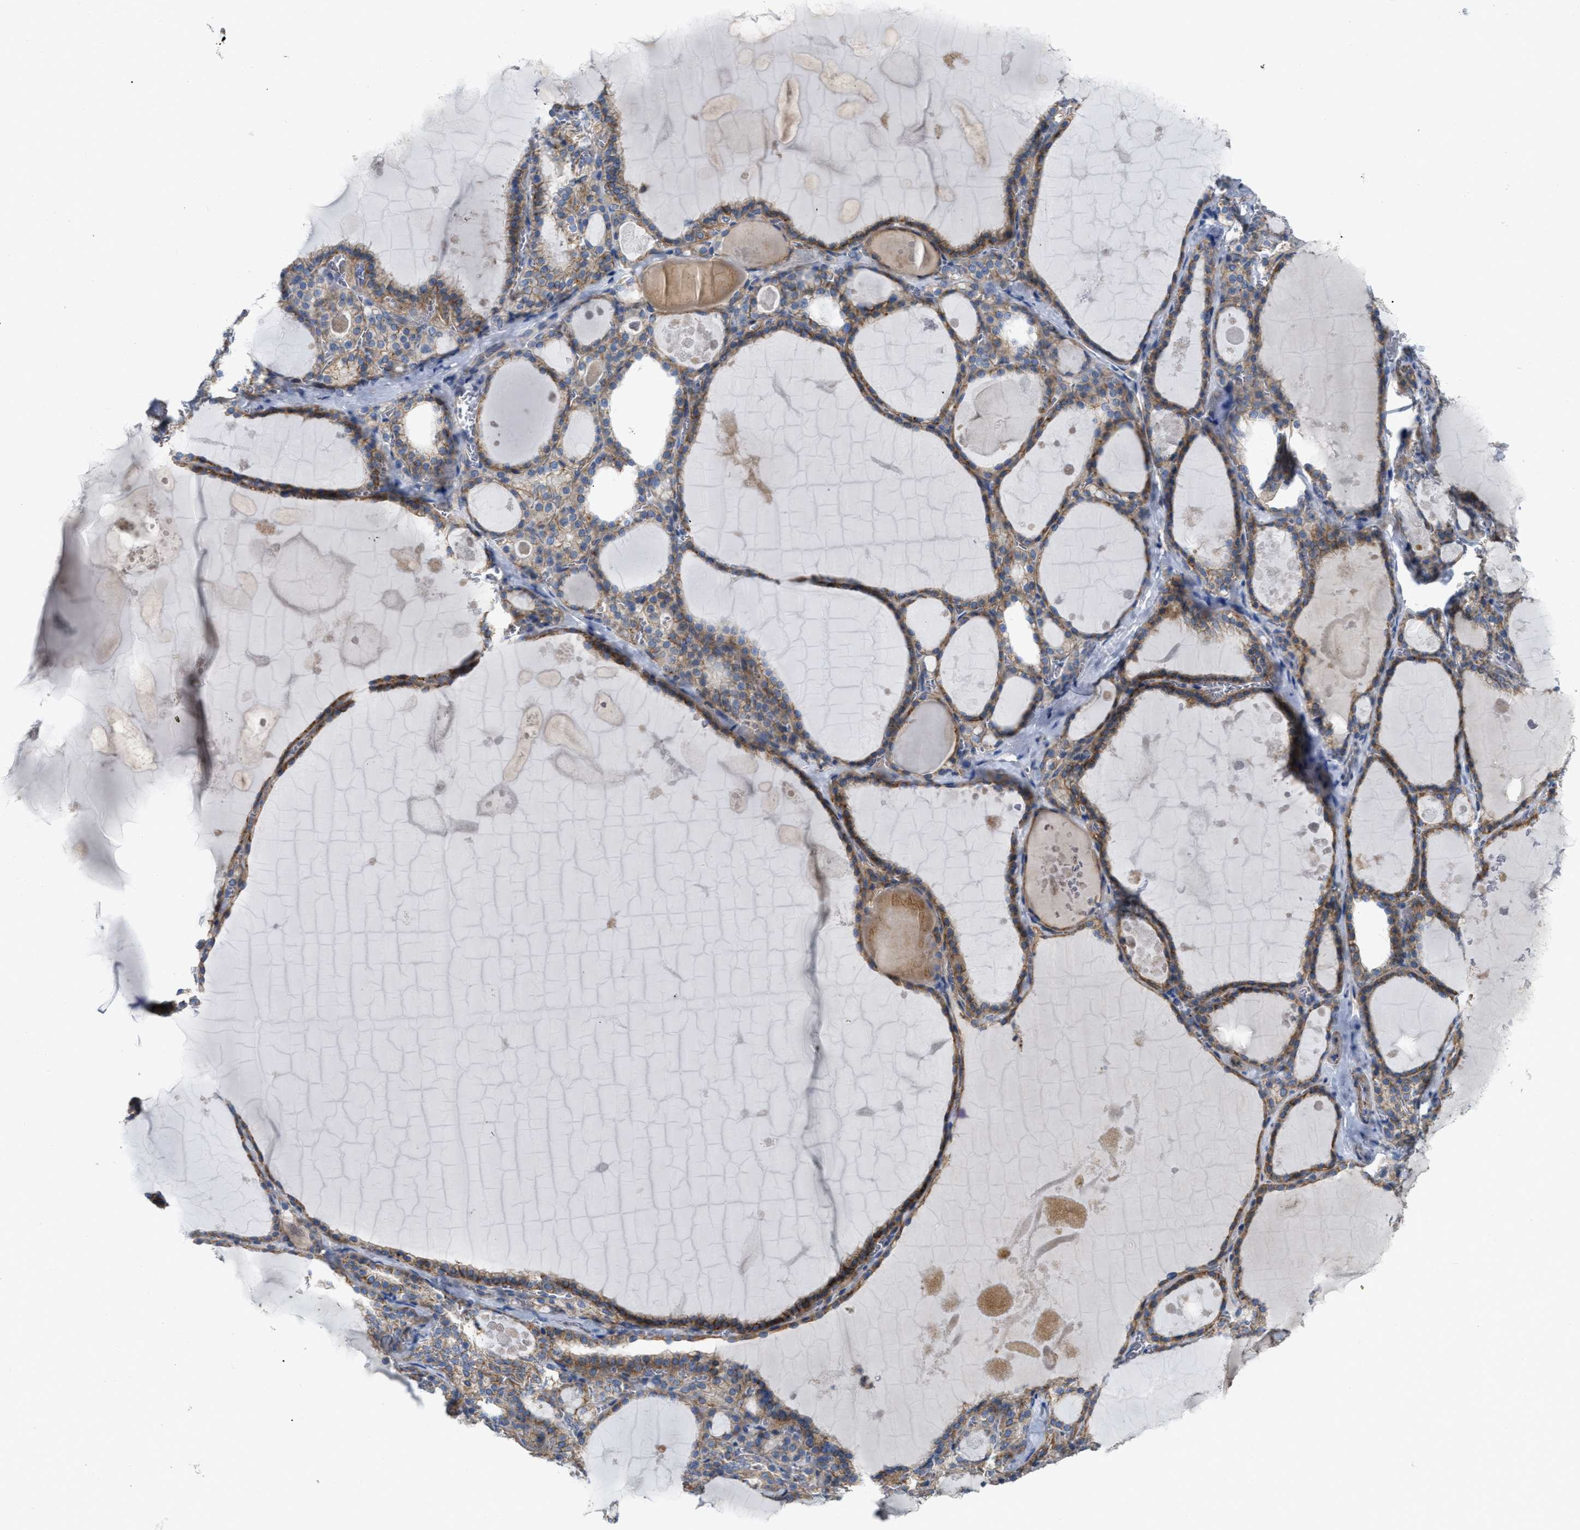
{"staining": {"intensity": "moderate", "quantity": ">75%", "location": "cytoplasmic/membranous"}, "tissue": "thyroid gland", "cell_type": "Glandular cells", "image_type": "normal", "snomed": [{"axis": "morphology", "description": "Normal tissue, NOS"}, {"axis": "topography", "description": "Thyroid gland"}], "caption": "Glandular cells exhibit medium levels of moderate cytoplasmic/membranous positivity in approximately >75% of cells in unremarkable human thyroid gland. Nuclei are stained in blue.", "gene": "DHX58", "patient": {"sex": "male", "age": 56}}